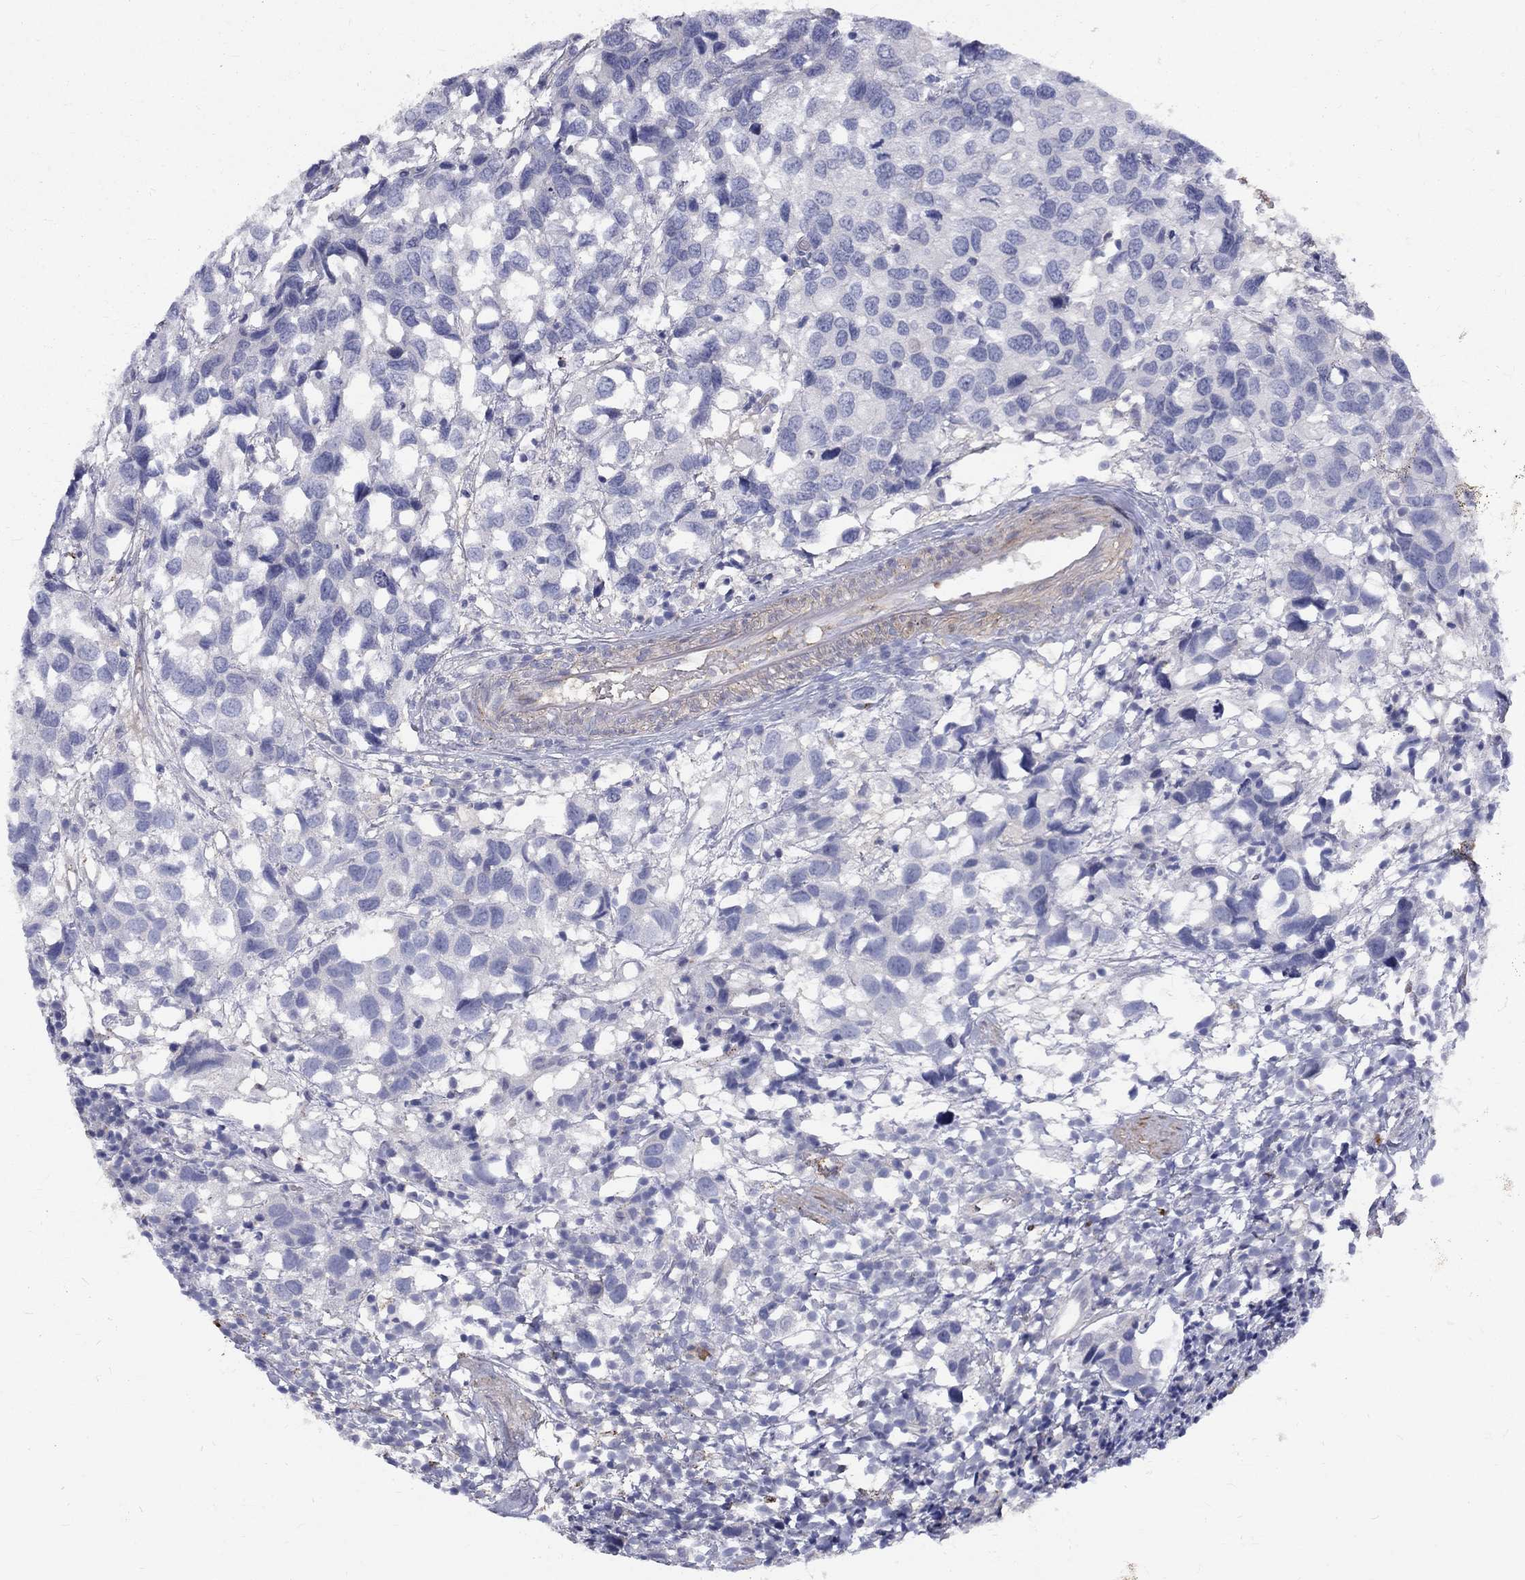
{"staining": {"intensity": "negative", "quantity": "none", "location": "none"}, "tissue": "urothelial cancer", "cell_type": "Tumor cells", "image_type": "cancer", "snomed": [{"axis": "morphology", "description": "Urothelial carcinoma, High grade"}, {"axis": "topography", "description": "Urinary bladder"}], "caption": "Immunohistochemistry (IHC) of human urothelial carcinoma (high-grade) reveals no expression in tumor cells. Brightfield microscopy of immunohistochemistry (IHC) stained with DAB (brown) and hematoxylin (blue), captured at high magnification.", "gene": "EPDR1", "patient": {"sex": "male", "age": 79}}